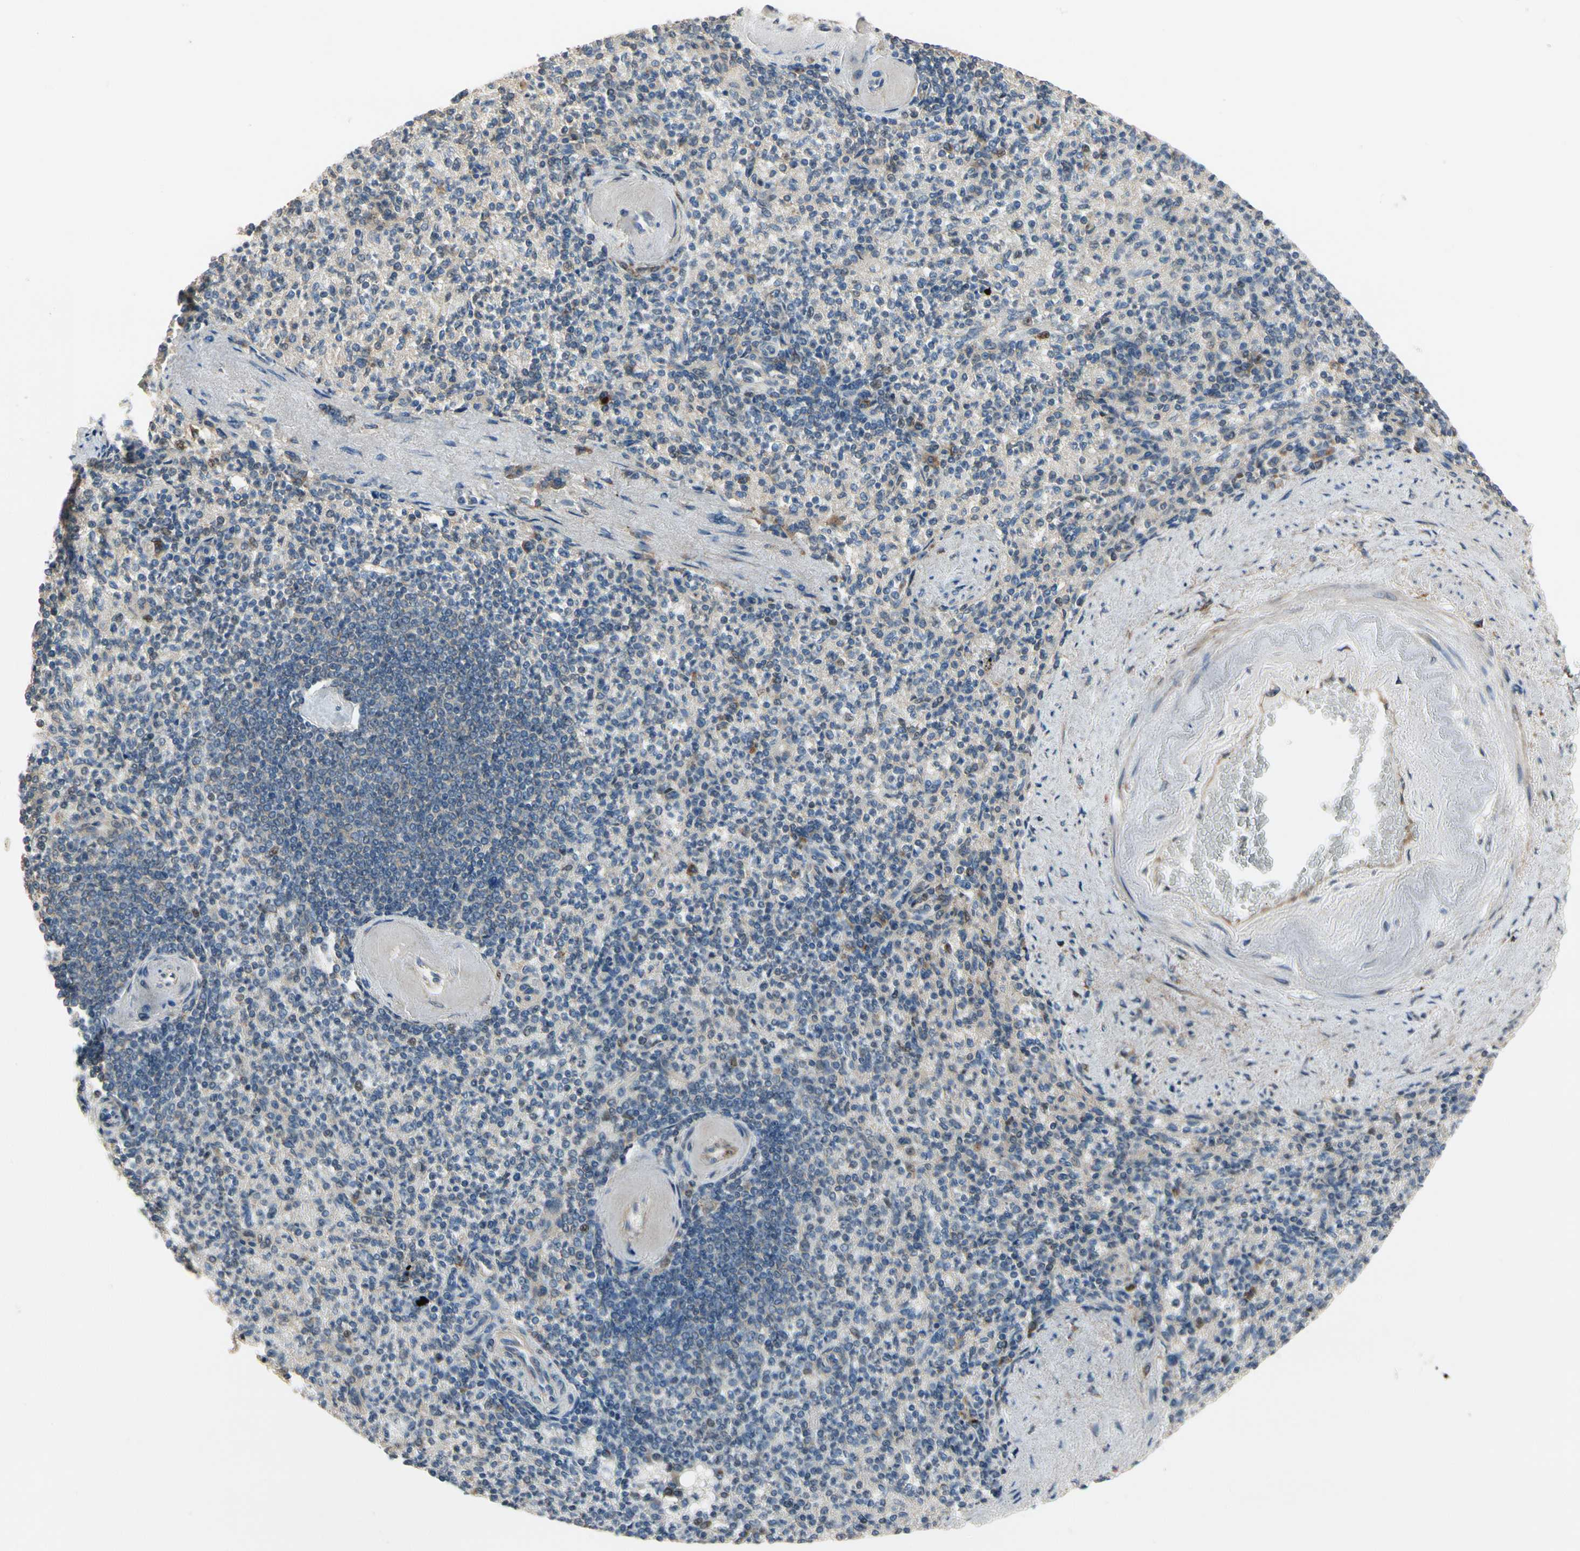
{"staining": {"intensity": "moderate", "quantity": "<25%", "location": "cytoplasmic/membranous,nuclear"}, "tissue": "spleen", "cell_type": "Cells in red pulp", "image_type": "normal", "snomed": [{"axis": "morphology", "description": "Normal tissue, NOS"}, {"axis": "topography", "description": "Spleen"}], "caption": "The histopathology image exhibits immunohistochemical staining of normal spleen. There is moderate cytoplasmic/membranous,nuclear positivity is identified in about <25% of cells in red pulp.", "gene": "CGREF1", "patient": {"sex": "female", "age": 74}}